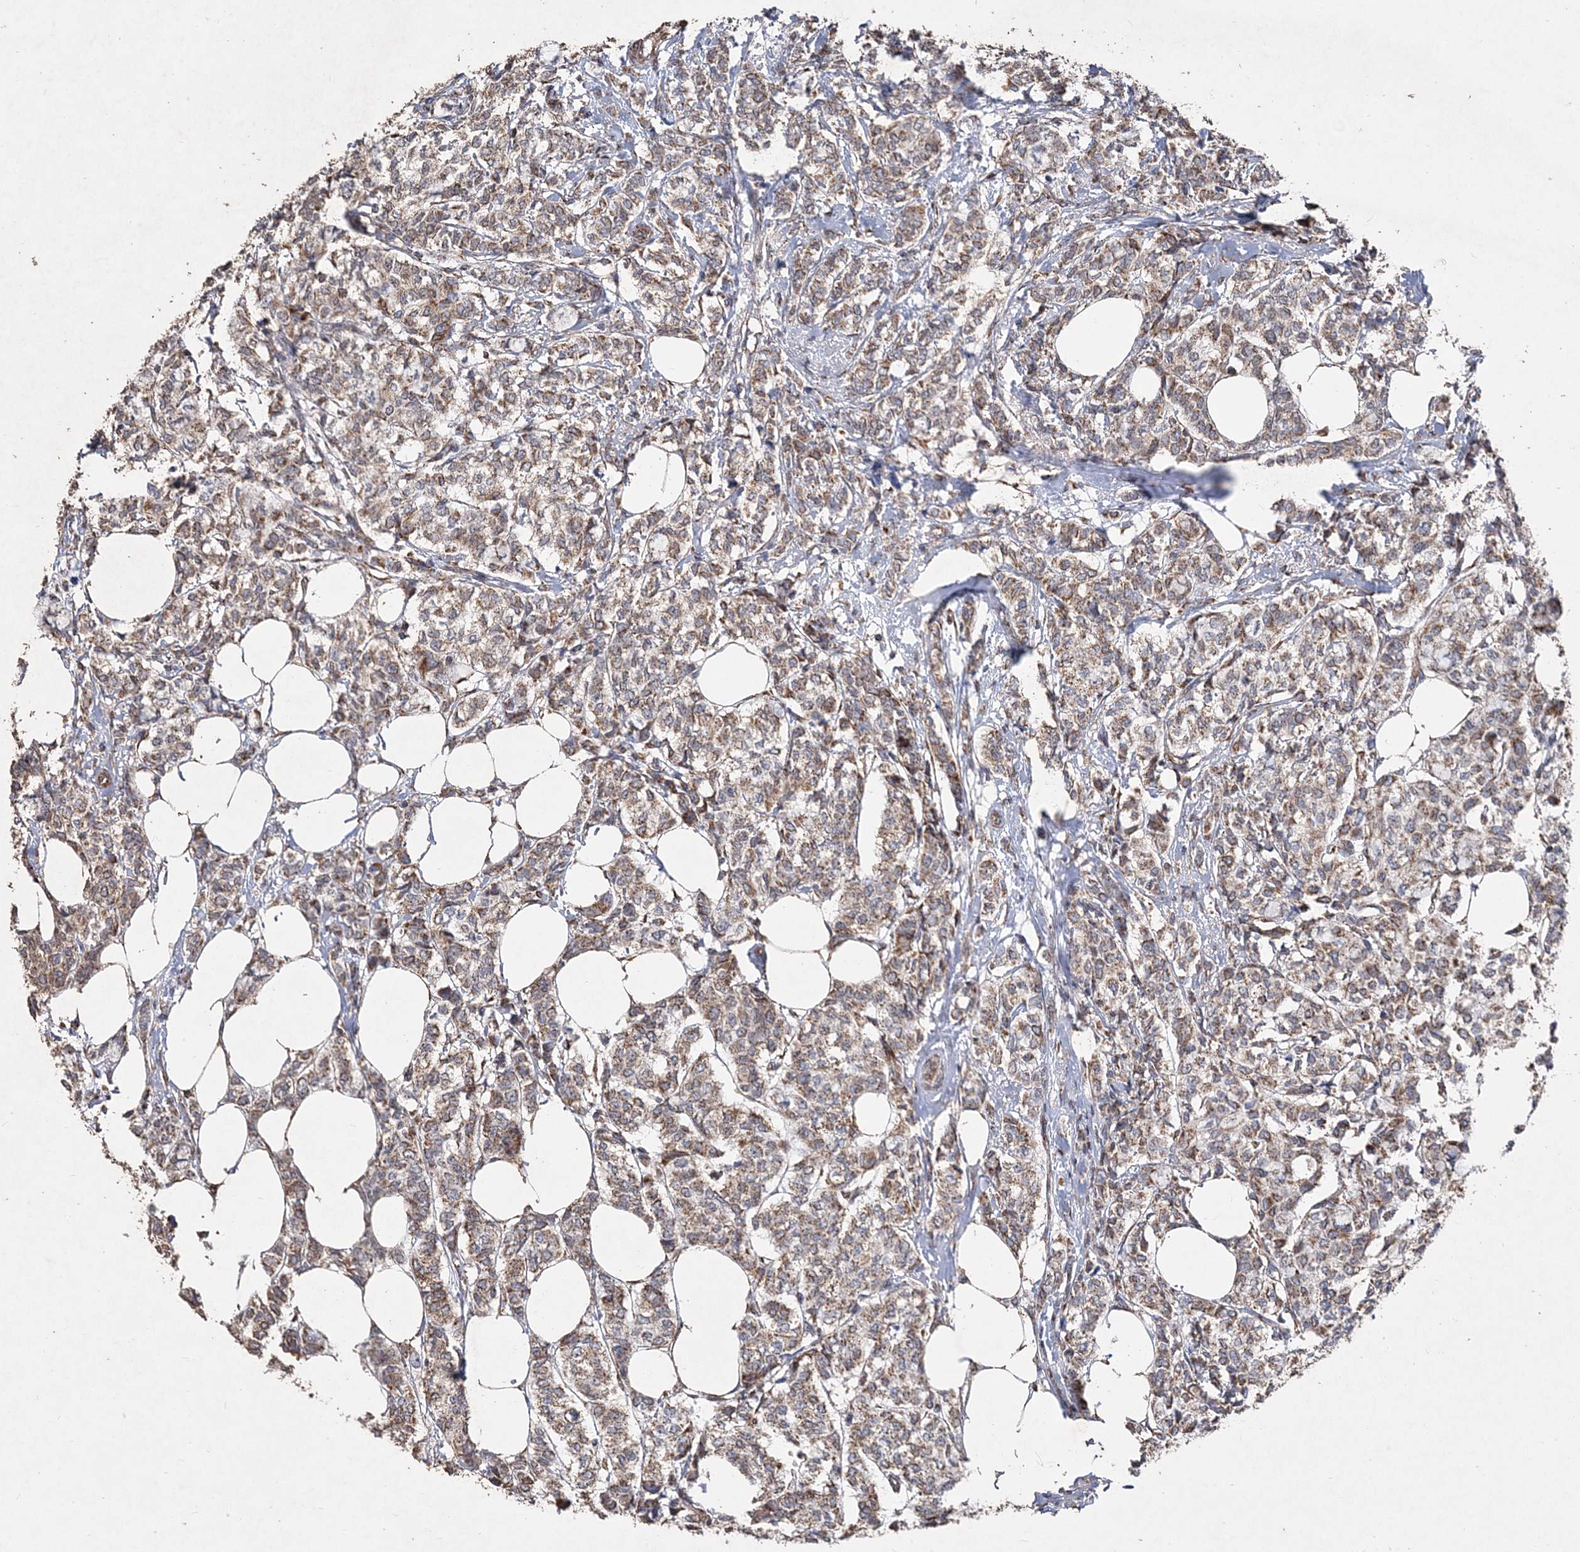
{"staining": {"intensity": "moderate", "quantity": ">75%", "location": "cytoplasmic/membranous"}, "tissue": "breast cancer", "cell_type": "Tumor cells", "image_type": "cancer", "snomed": [{"axis": "morphology", "description": "Lobular carcinoma"}, {"axis": "topography", "description": "Breast"}], "caption": "Human breast lobular carcinoma stained with a brown dye exhibits moderate cytoplasmic/membranous positive staining in about >75% of tumor cells.", "gene": "POC5", "patient": {"sex": "female", "age": 60}}